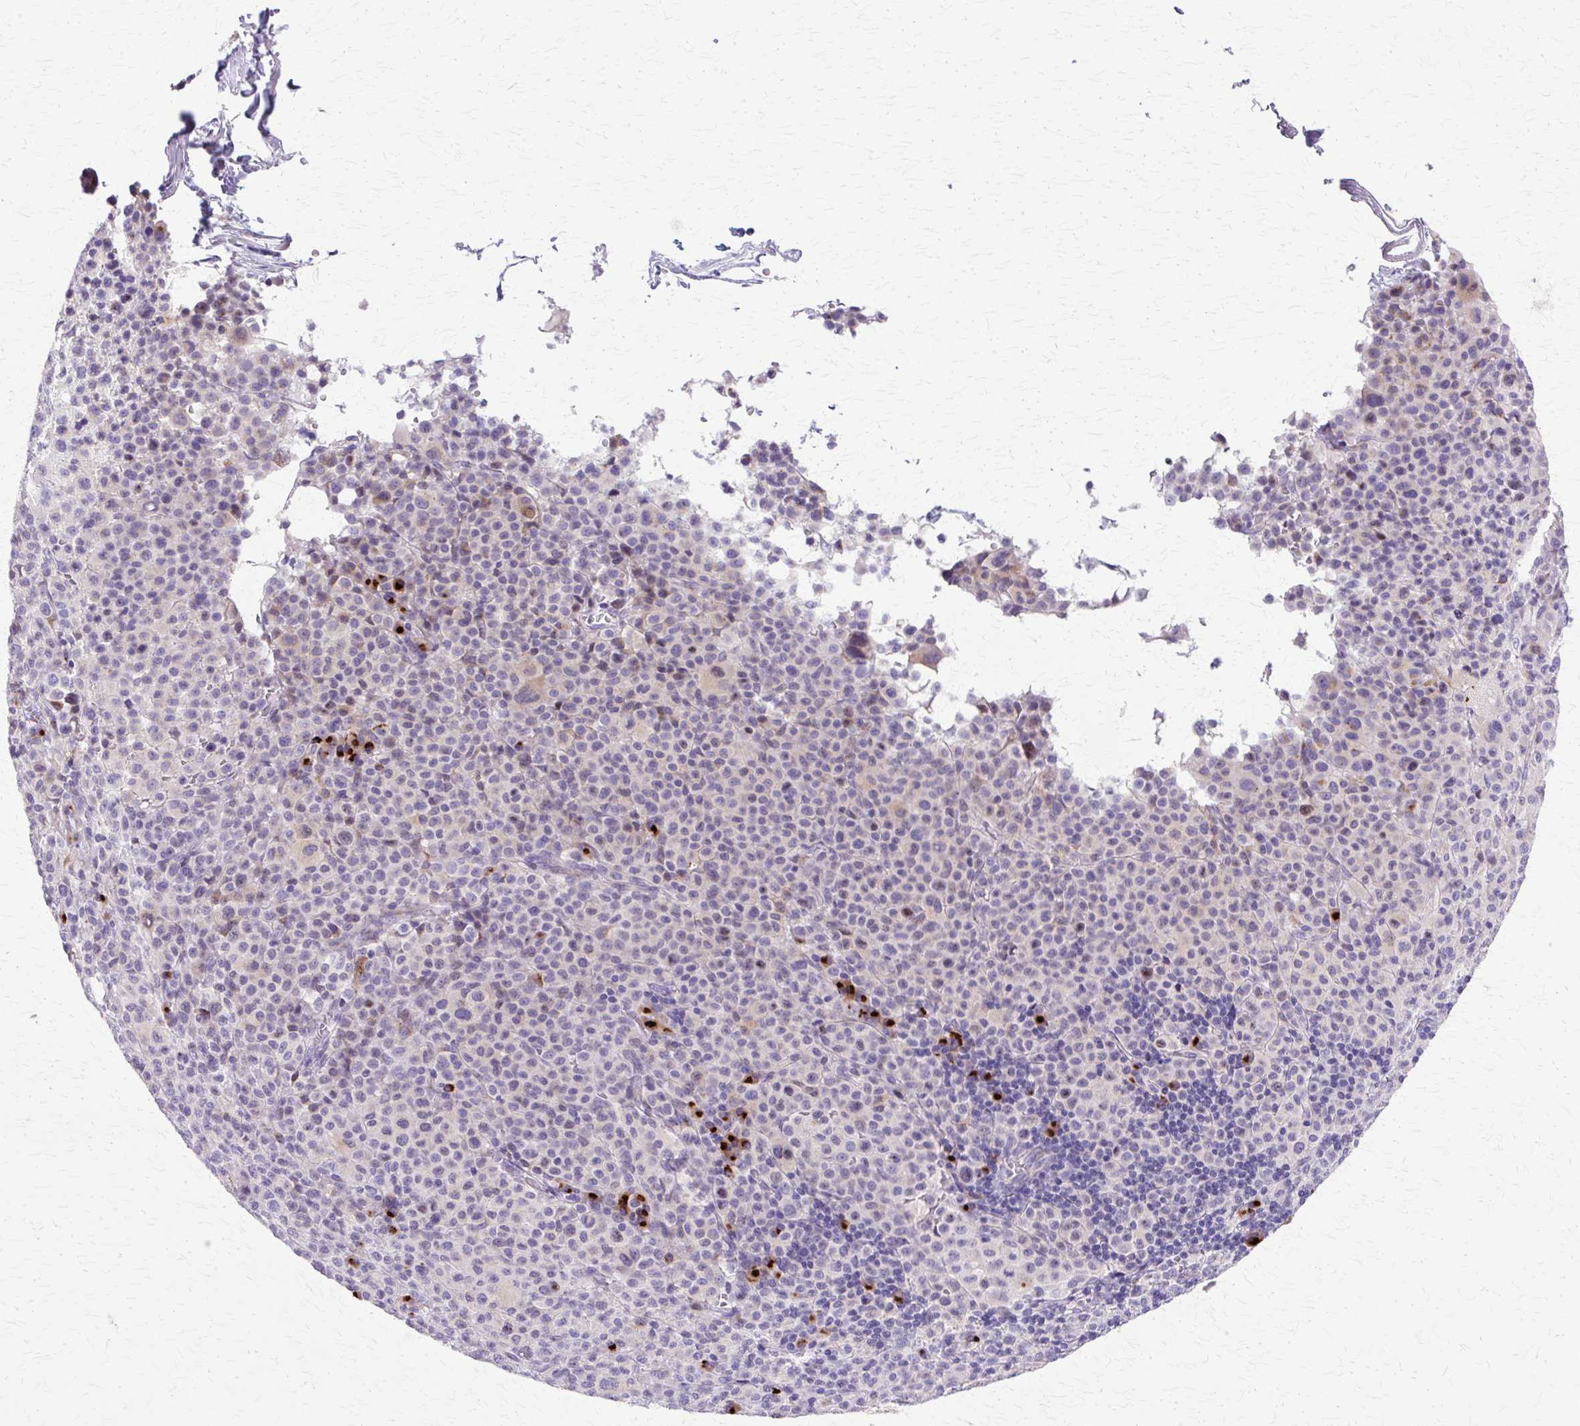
{"staining": {"intensity": "negative", "quantity": "none", "location": "none"}, "tissue": "melanoma", "cell_type": "Tumor cells", "image_type": "cancer", "snomed": [{"axis": "morphology", "description": "Malignant melanoma, Metastatic site"}, {"axis": "topography", "description": "Skin"}], "caption": "This is a micrograph of immunohistochemistry (IHC) staining of malignant melanoma (metastatic site), which shows no staining in tumor cells. Nuclei are stained in blue.", "gene": "TBC1D3G", "patient": {"sex": "female", "age": 74}}